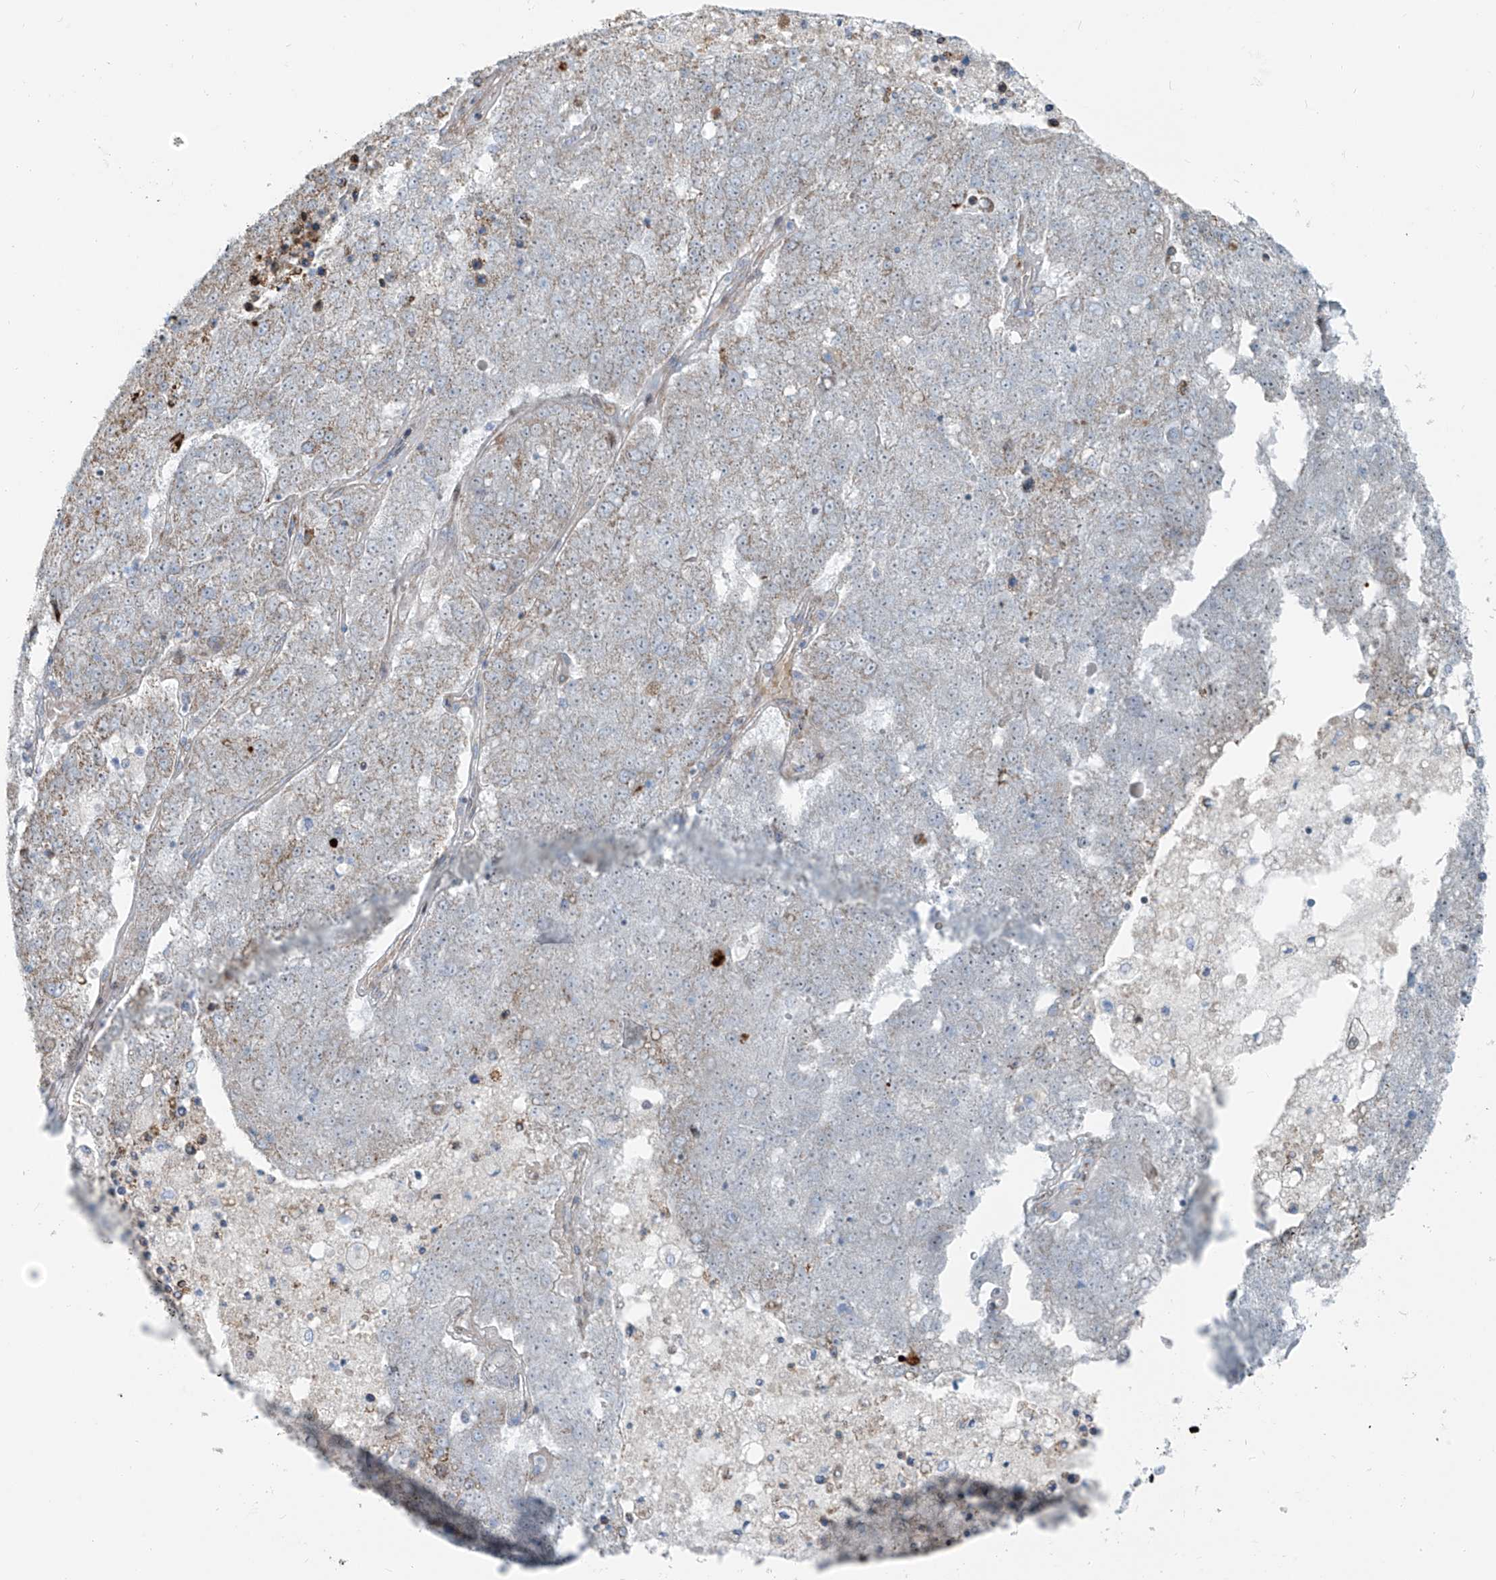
{"staining": {"intensity": "moderate", "quantity": "<25%", "location": "cytoplasmic/membranous"}, "tissue": "pancreatic cancer", "cell_type": "Tumor cells", "image_type": "cancer", "snomed": [{"axis": "morphology", "description": "Adenocarcinoma, NOS"}, {"axis": "topography", "description": "Pancreas"}], "caption": "DAB immunohistochemical staining of adenocarcinoma (pancreatic) demonstrates moderate cytoplasmic/membranous protein staining in about <25% of tumor cells.", "gene": "HIC2", "patient": {"sex": "female", "age": 61}}